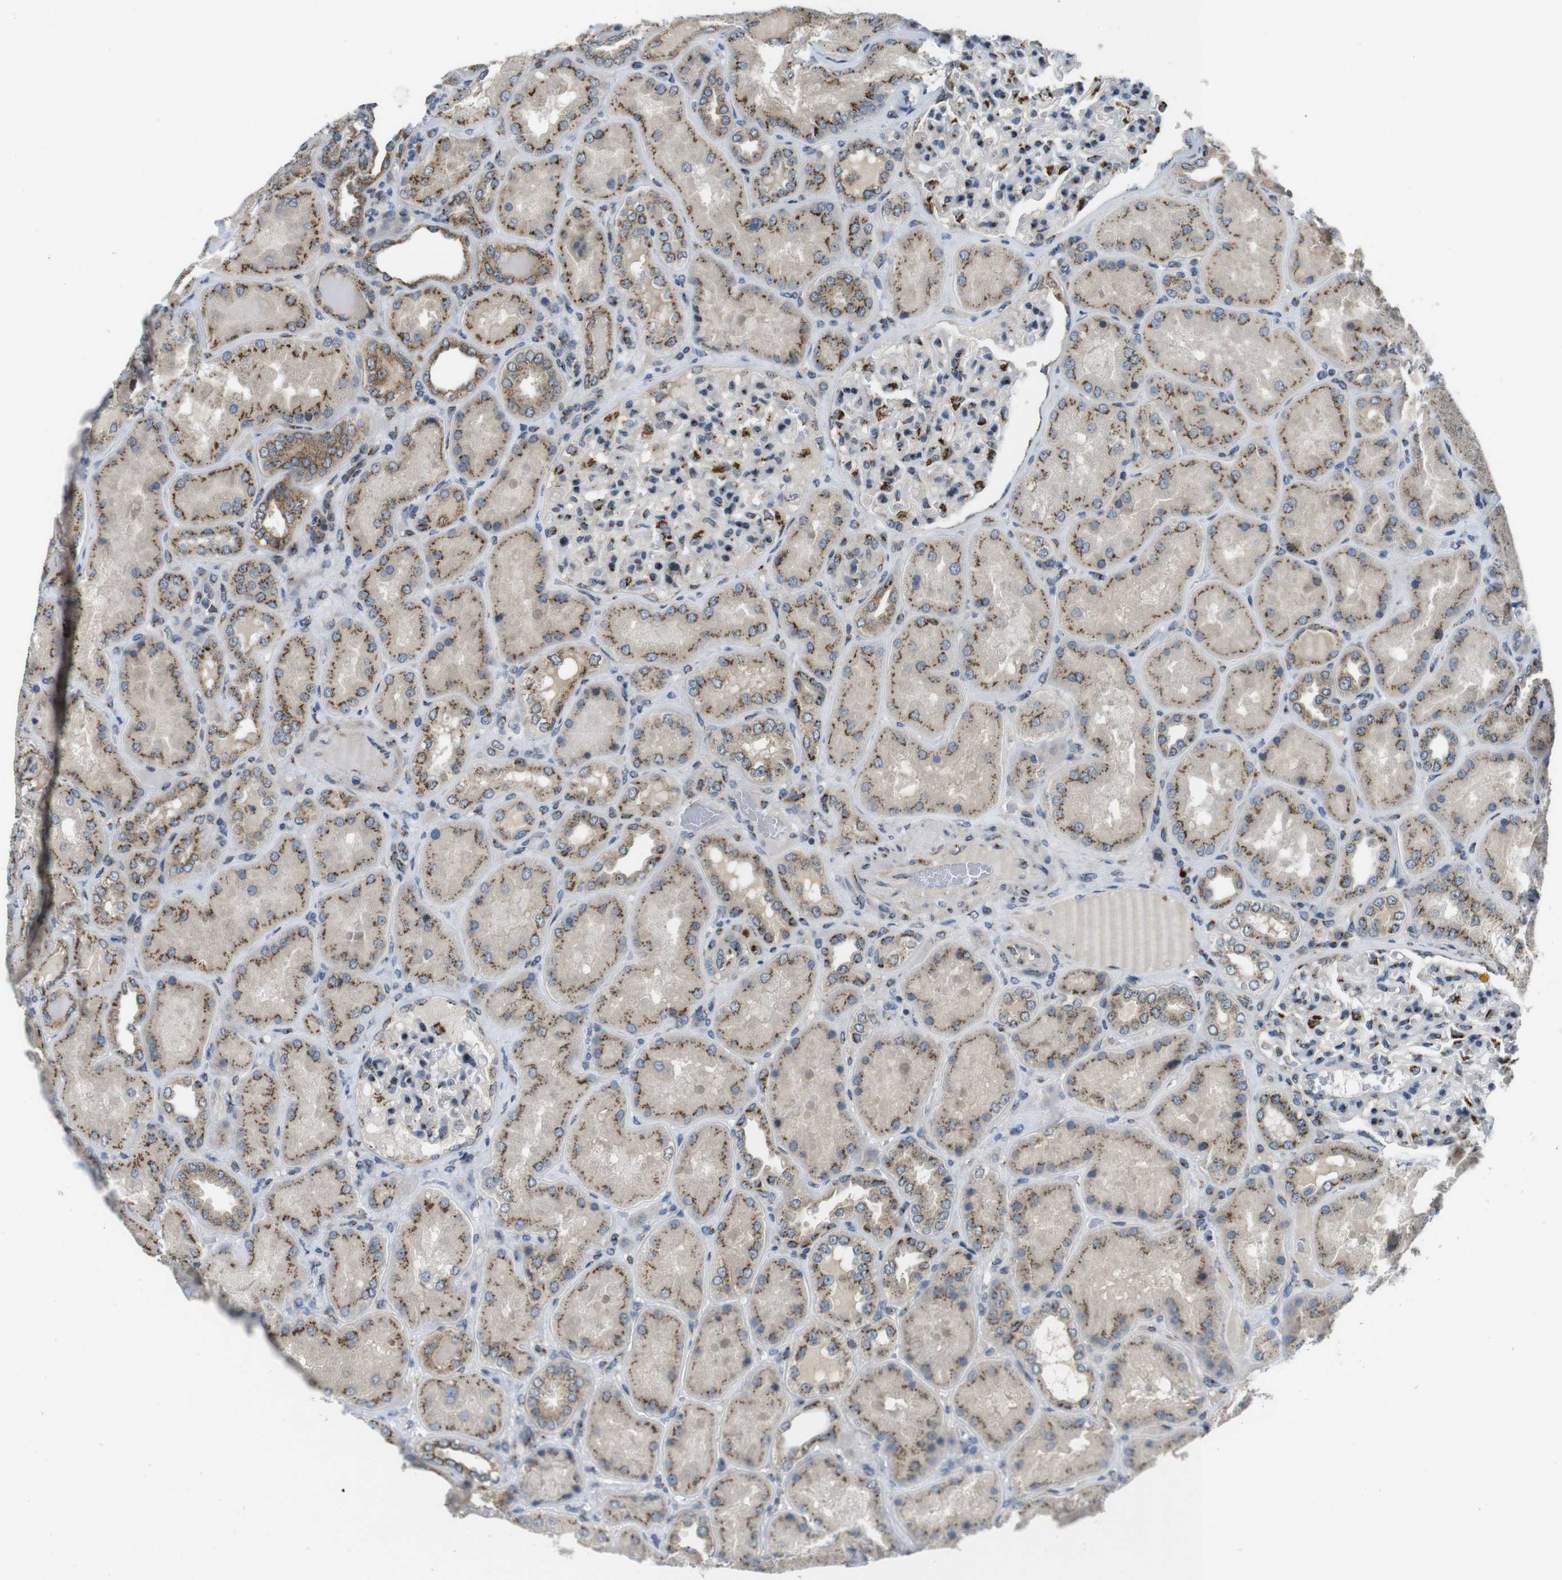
{"staining": {"intensity": "moderate", "quantity": ">75%", "location": "cytoplasmic/membranous"}, "tissue": "kidney", "cell_type": "Cells in glomeruli", "image_type": "normal", "snomed": [{"axis": "morphology", "description": "Normal tissue, NOS"}, {"axis": "topography", "description": "Kidney"}], "caption": "High-power microscopy captured an immunohistochemistry histopathology image of unremarkable kidney, revealing moderate cytoplasmic/membranous expression in about >75% of cells in glomeruli.", "gene": "ZFPL1", "patient": {"sex": "female", "age": 56}}